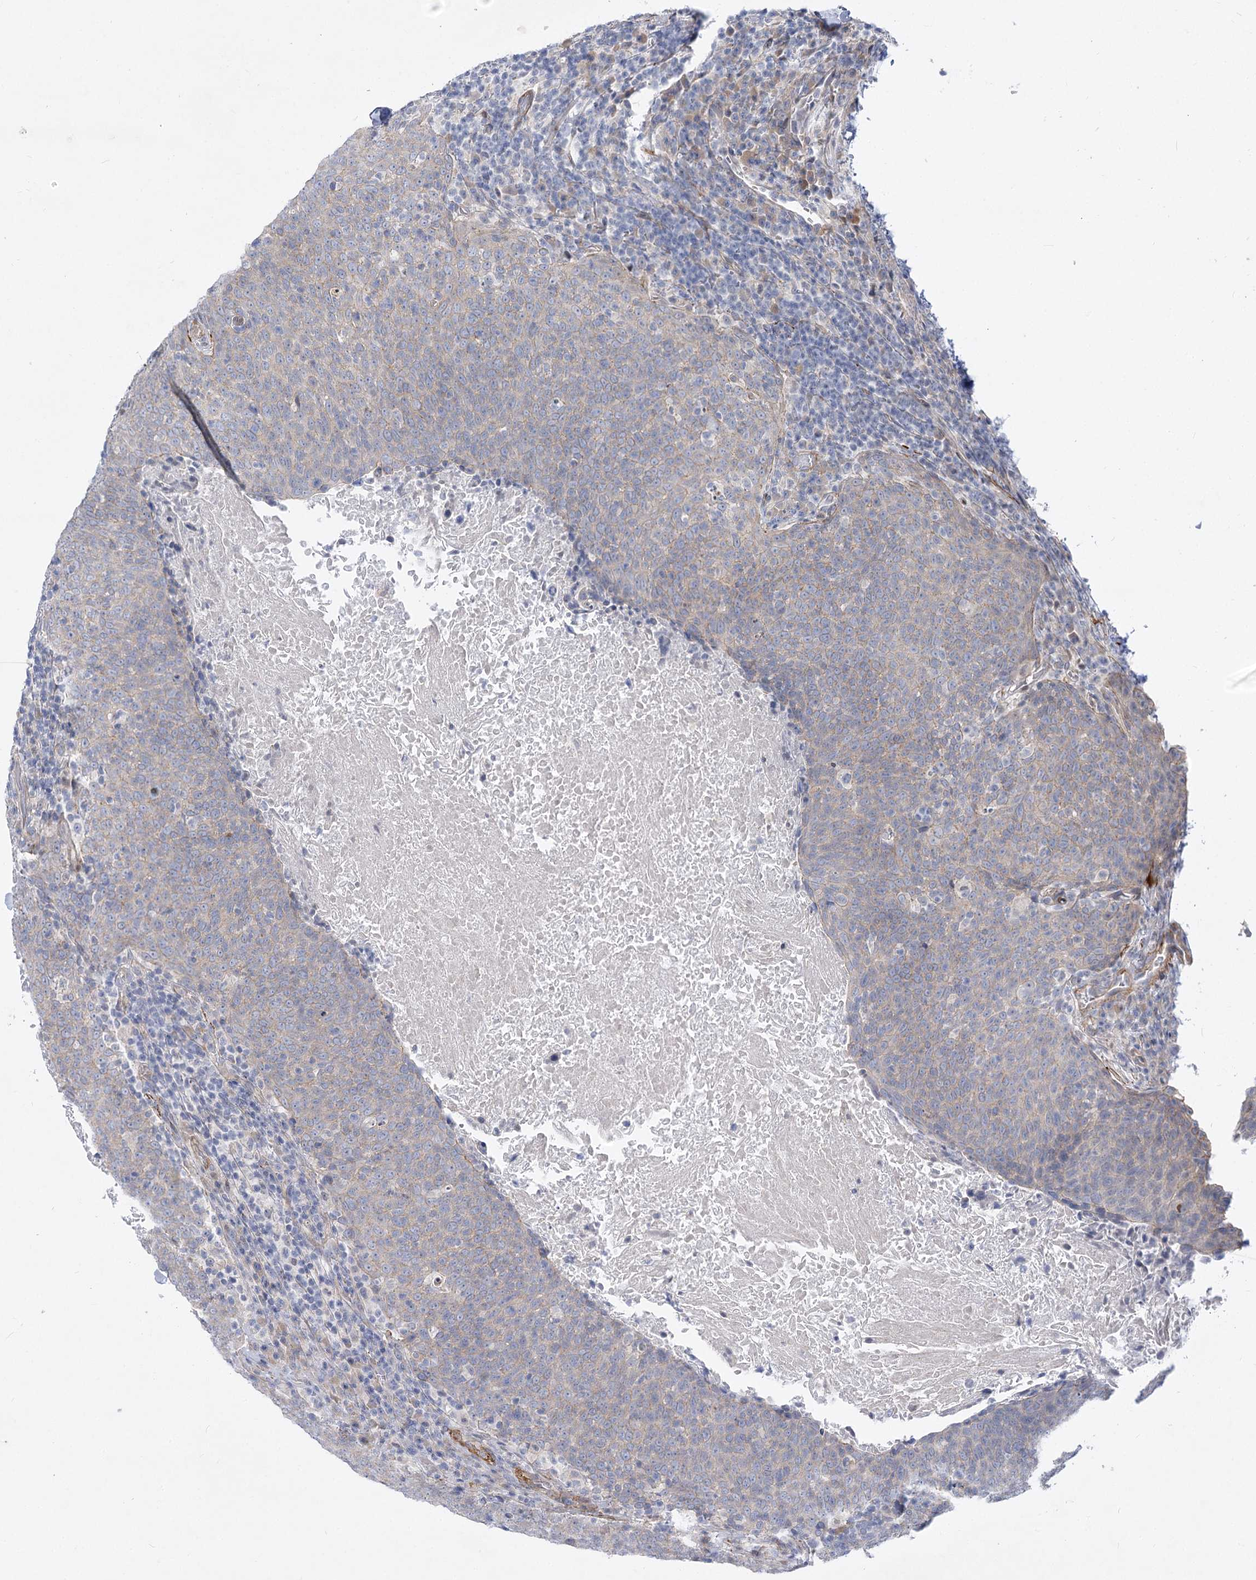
{"staining": {"intensity": "weak", "quantity": "<25%", "location": "cytoplasmic/membranous"}, "tissue": "head and neck cancer", "cell_type": "Tumor cells", "image_type": "cancer", "snomed": [{"axis": "morphology", "description": "Squamous cell carcinoma, NOS"}, {"axis": "morphology", "description": "Squamous cell carcinoma, metastatic, NOS"}, {"axis": "topography", "description": "Lymph node"}, {"axis": "topography", "description": "Head-Neck"}], "caption": "Immunohistochemistry micrograph of head and neck cancer (squamous cell carcinoma) stained for a protein (brown), which reveals no staining in tumor cells. (IHC, brightfield microscopy, high magnification).", "gene": "ARSI", "patient": {"sex": "male", "age": 62}}